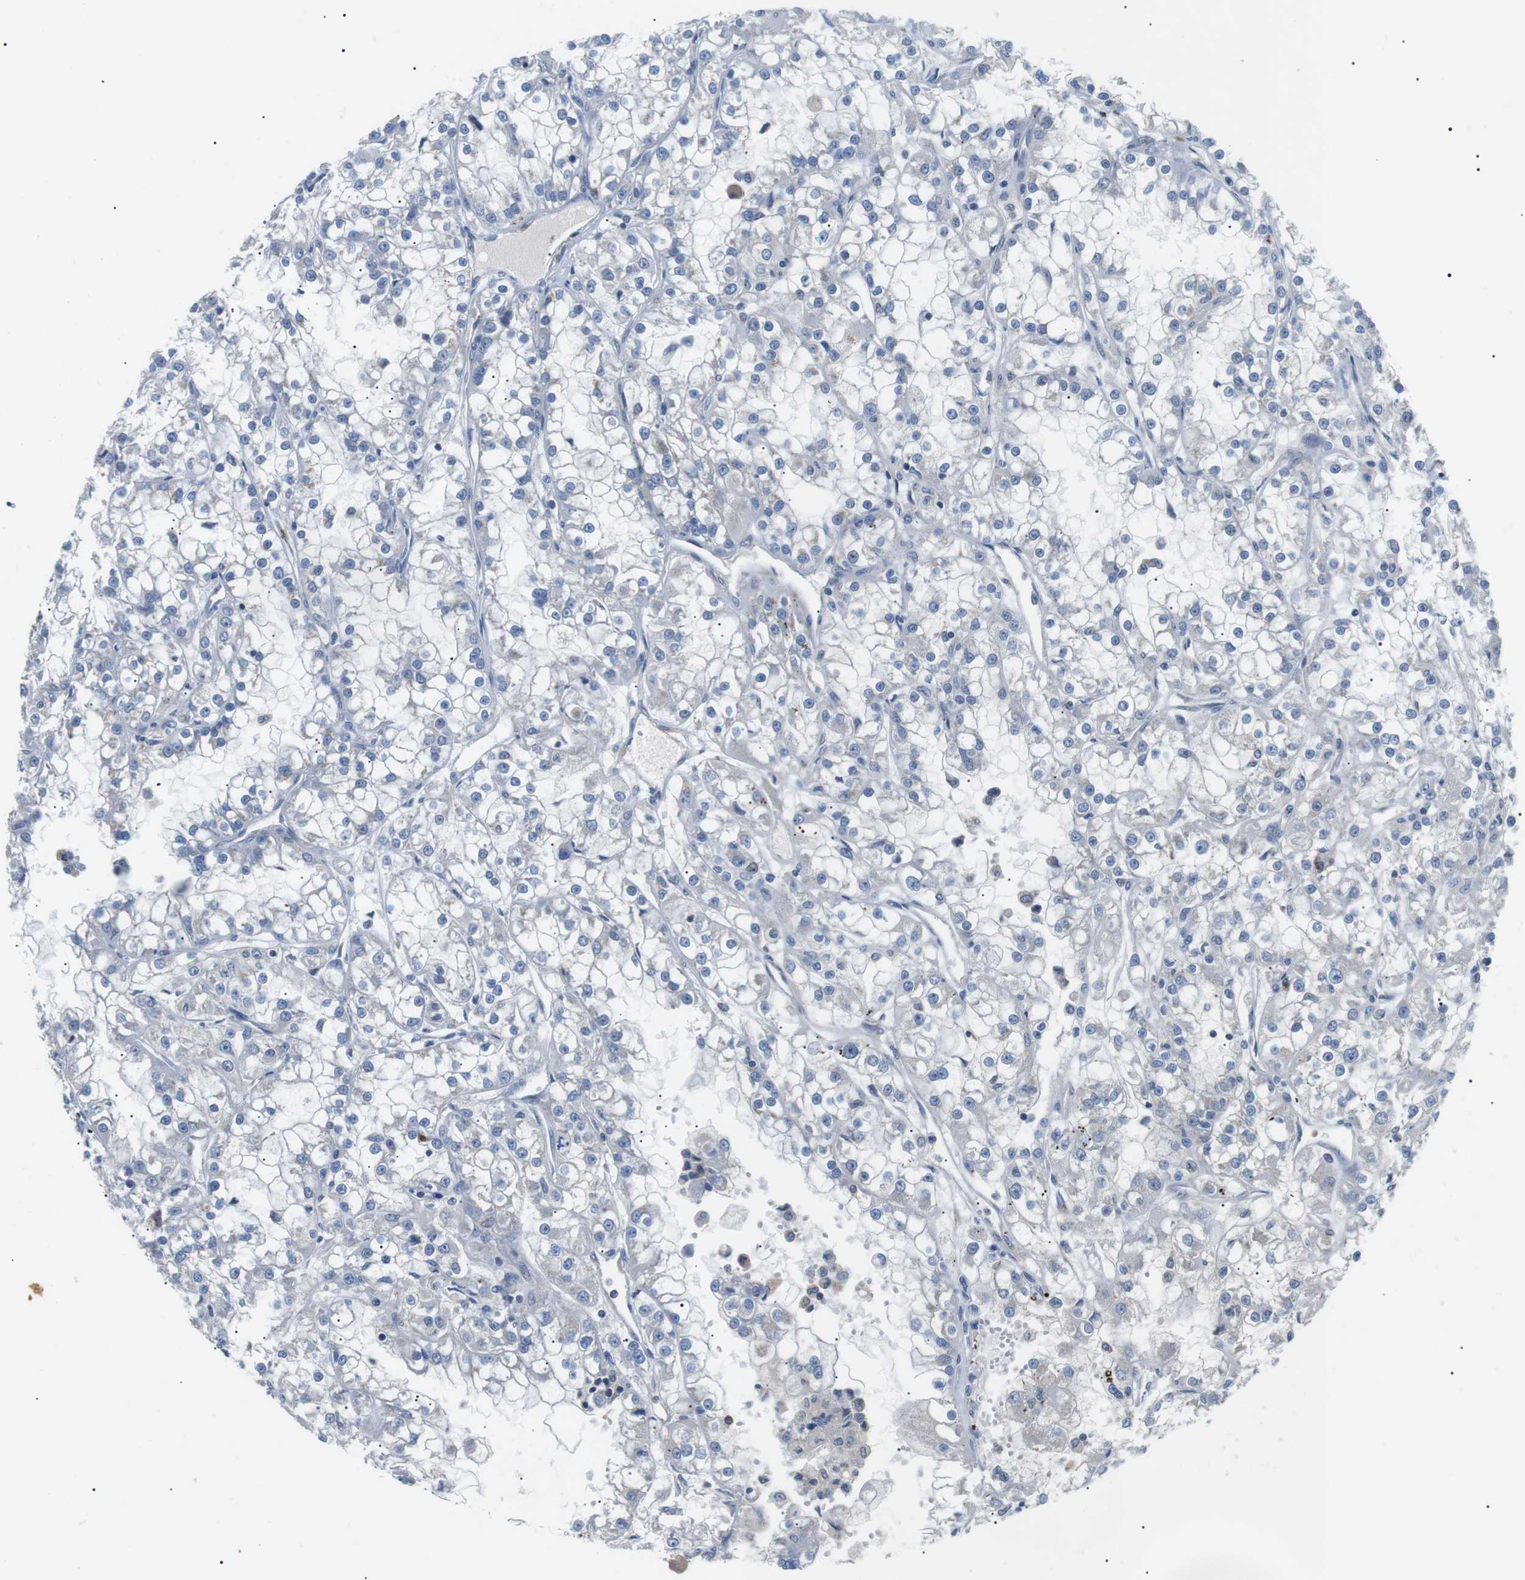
{"staining": {"intensity": "negative", "quantity": "none", "location": "none"}, "tissue": "renal cancer", "cell_type": "Tumor cells", "image_type": "cancer", "snomed": [{"axis": "morphology", "description": "Adenocarcinoma, NOS"}, {"axis": "topography", "description": "Kidney"}], "caption": "Micrograph shows no significant protein positivity in tumor cells of adenocarcinoma (renal).", "gene": "DIPK1A", "patient": {"sex": "female", "age": 52}}